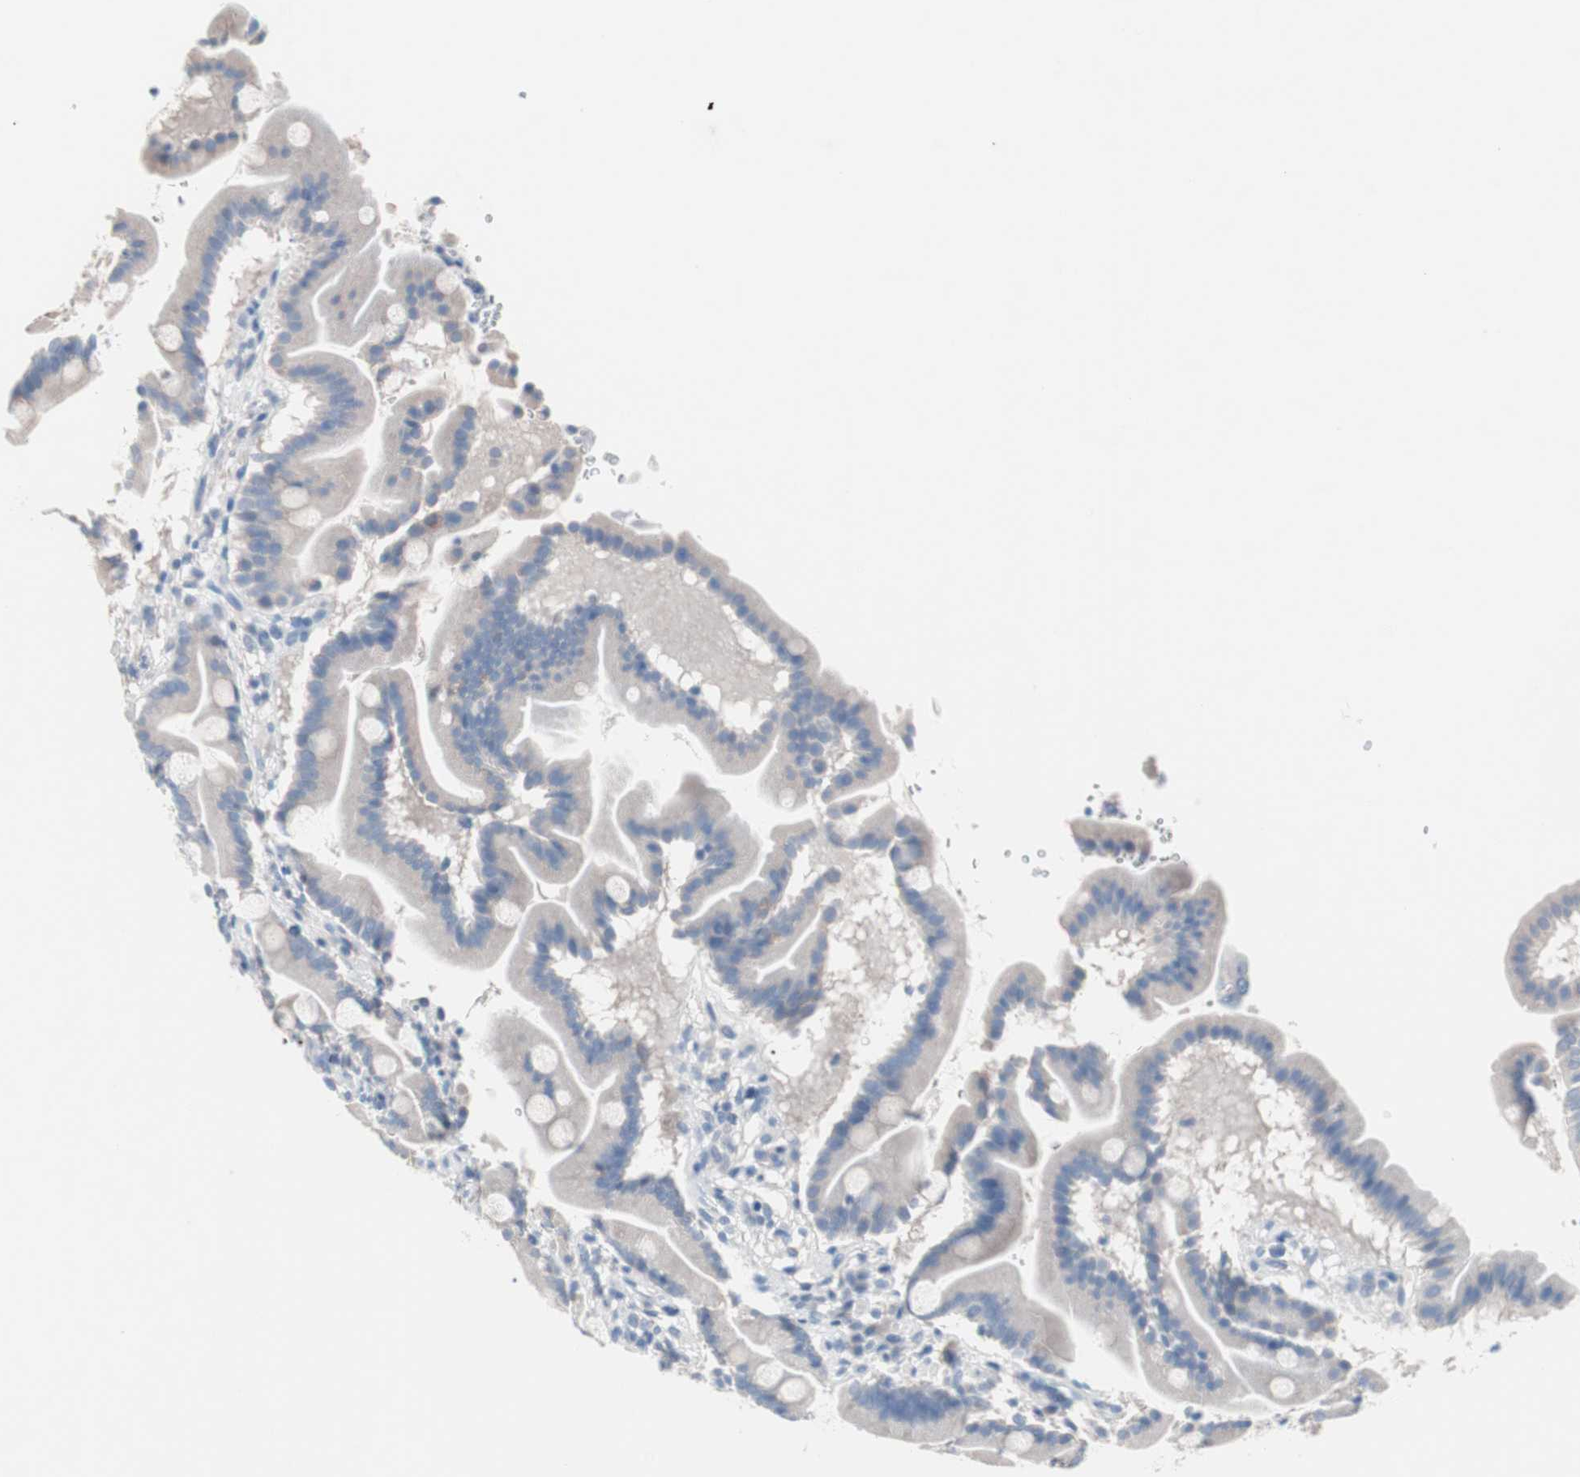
{"staining": {"intensity": "weak", "quantity": "25%-75%", "location": "cytoplasmic/membranous"}, "tissue": "duodenum", "cell_type": "Glandular cells", "image_type": "normal", "snomed": [{"axis": "morphology", "description": "Normal tissue, NOS"}, {"axis": "topography", "description": "Duodenum"}], "caption": "Protein staining displays weak cytoplasmic/membranous staining in about 25%-75% of glandular cells in normal duodenum.", "gene": "ULBP1", "patient": {"sex": "male", "age": 50}}